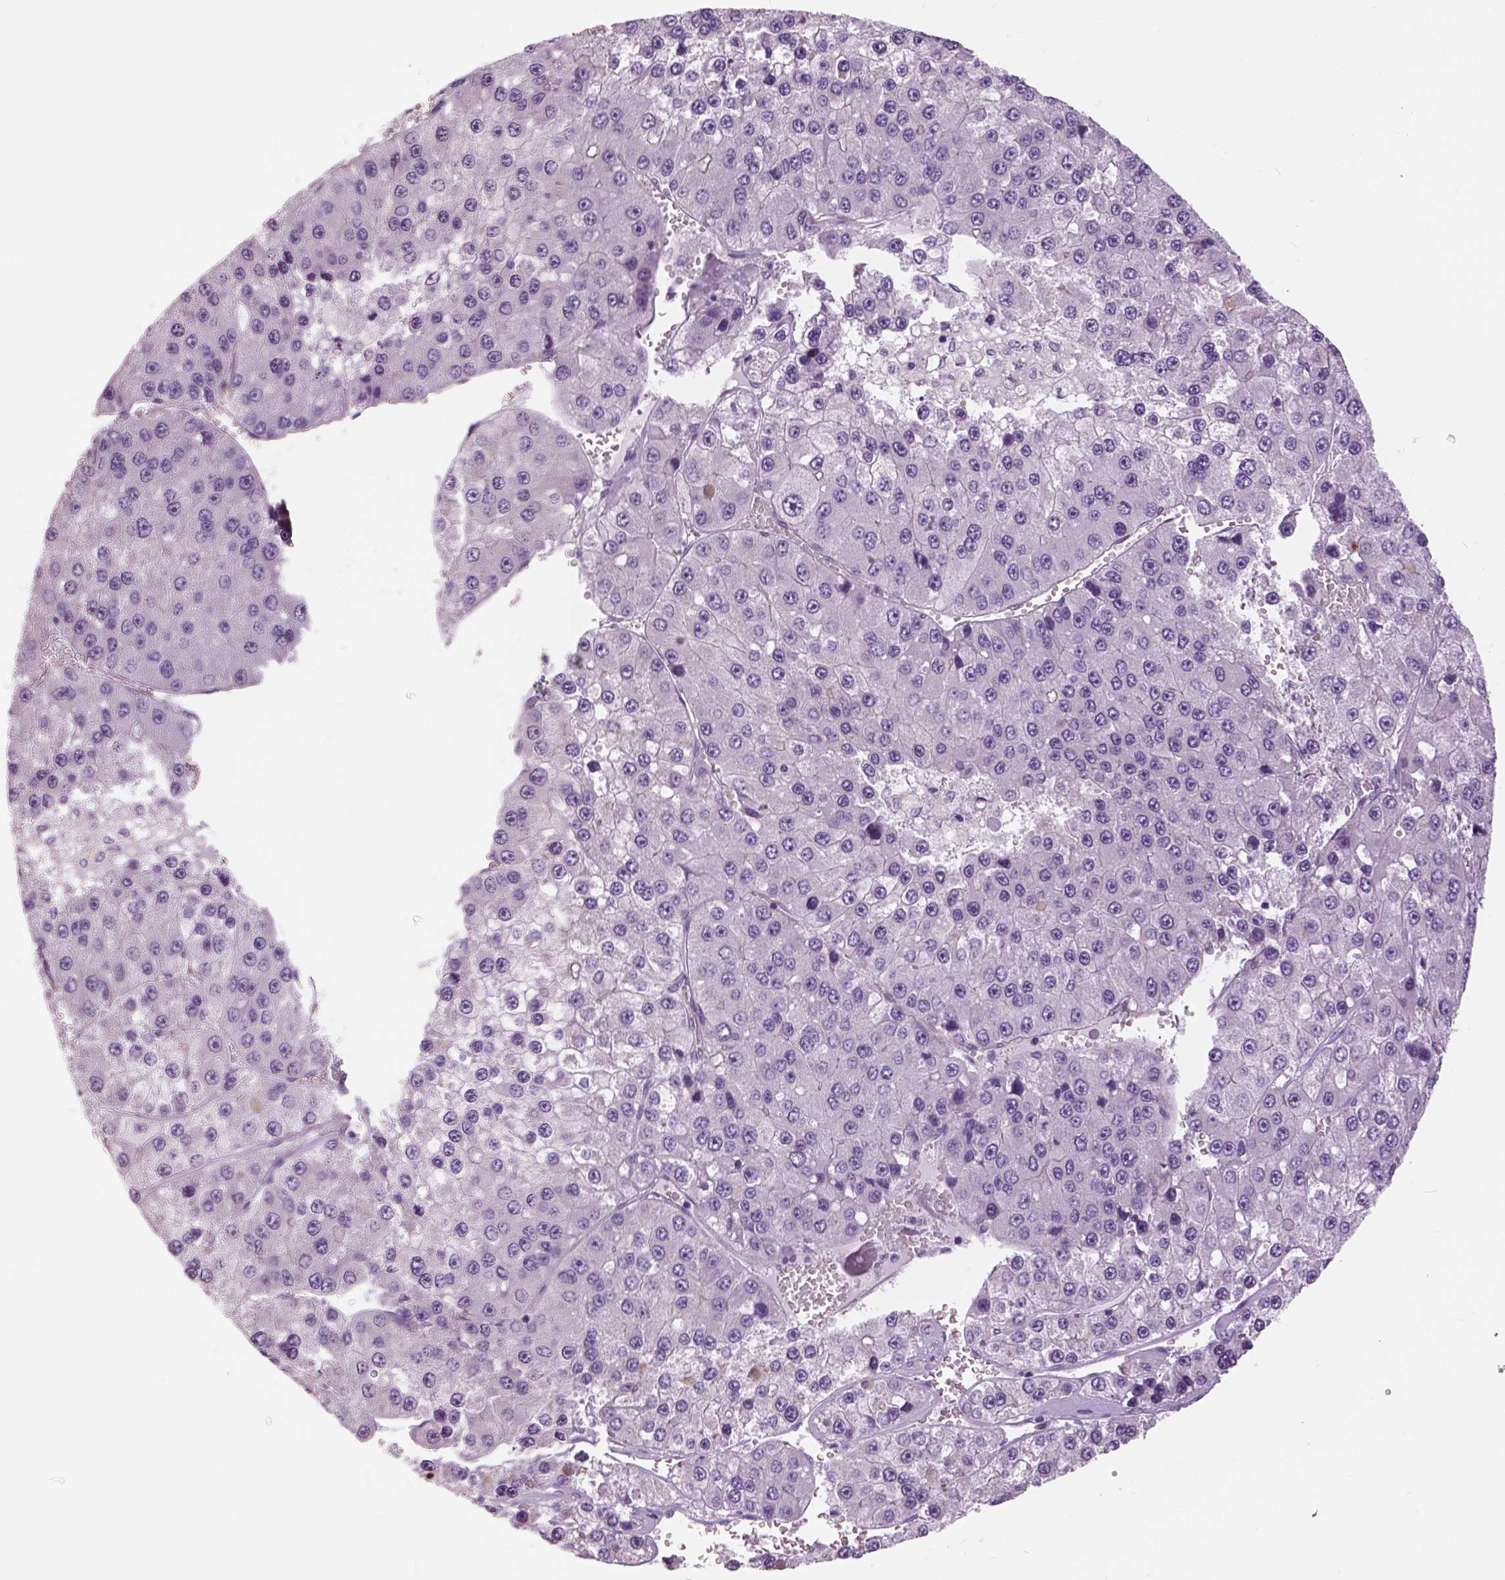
{"staining": {"intensity": "negative", "quantity": "none", "location": "none"}, "tissue": "liver cancer", "cell_type": "Tumor cells", "image_type": "cancer", "snomed": [{"axis": "morphology", "description": "Carcinoma, Hepatocellular, NOS"}, {"axis": "topography", "description": "Liver"}], "caption": "The image demonstrates no staining of tumor cells in liver hepatocellular carcinoma. (DAB immunohistochemistry (IHC) with hematoxylin counter stain).", "gene": "SERPINI1", "patient": {"sex": "female", "age": 73}}